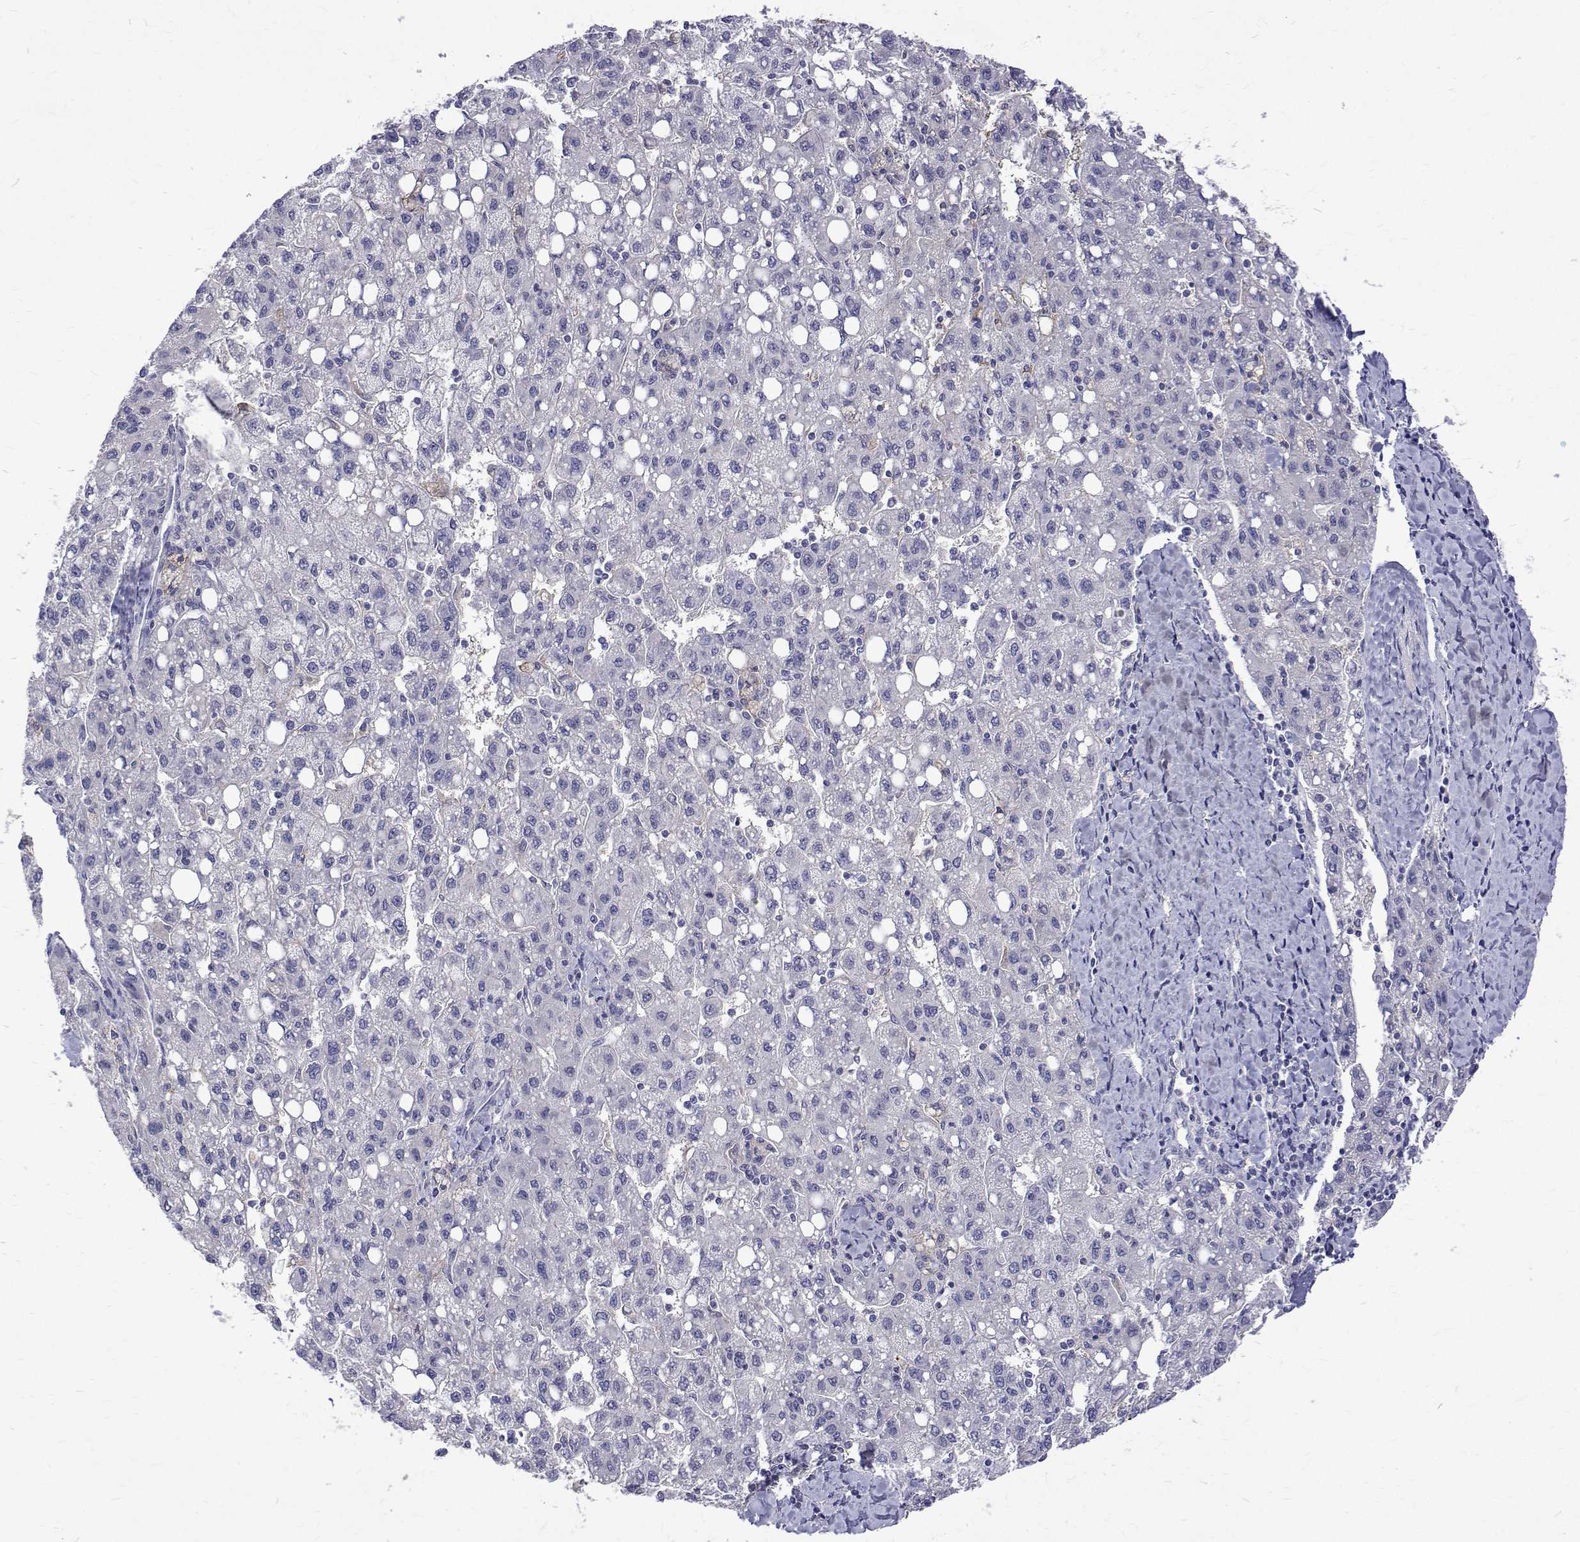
{"staining": {"intensity": "negative", "quantity": "none", "location": "none"}, "tissue": "liver cancer", "cell_type": "Tumor cells", "image_type": "cancer", "snomed": [{"axis": "morphology", "description": "Carcinoma, Hepatocellular, NOS"}, {"axis": "topography", "description": "Liver"}], "caption": "Immunohistochemistry of liver hepatocellular carcinoma demonstrates no expression in tumor cells.", "gene": "PADI1", "patient": {"sex": "female", "age": 82}}